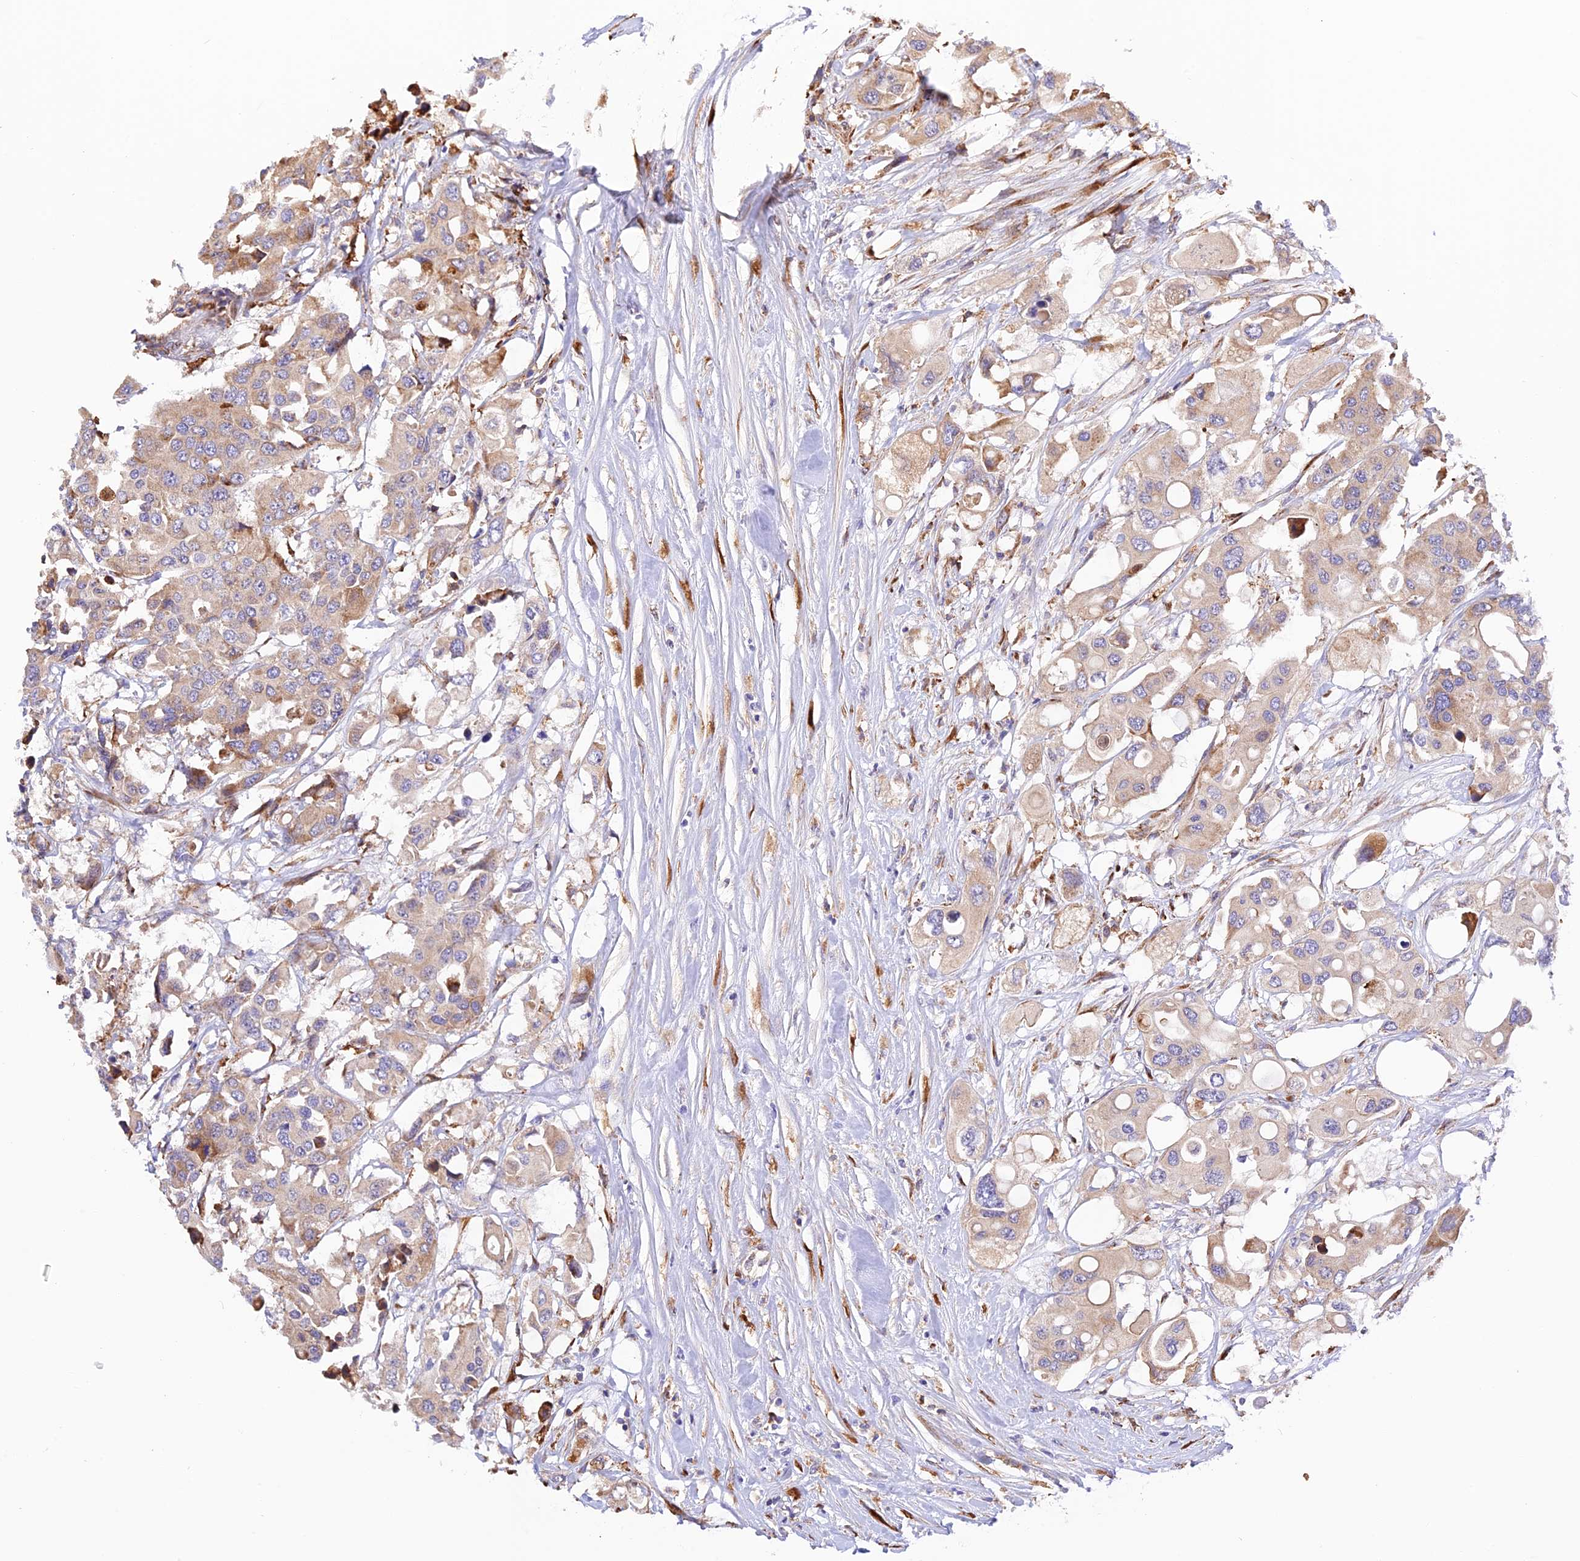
{"staining": {"intensity": "moderate", "quantity": "<25%", "location": "cytoplasmic/membranous"}, "tissue": "colorectal cancer", "cell_type": "Tumor cells", "image_type": "cancer", "snomed": [{"axis": "morphology", "description": "Adenocarcinoma, NOS"}, {"axis": "topography", "description": "Colon"}], "caption": "Immunohistochemistry staining of adenocarcinoma (colorectal), which exhibits low levels of moderate cytoplasmic/membranous positivity in about <25% of tumor cells indicating moderate cytoplasmic/membranous protein positivity. The staining was performed using DAB (brown) for protein detection and nuclei were counterstained in hematoxylin (blue).", "gene": "RPL5", "patient": {"sex": "male", "age": 77}}